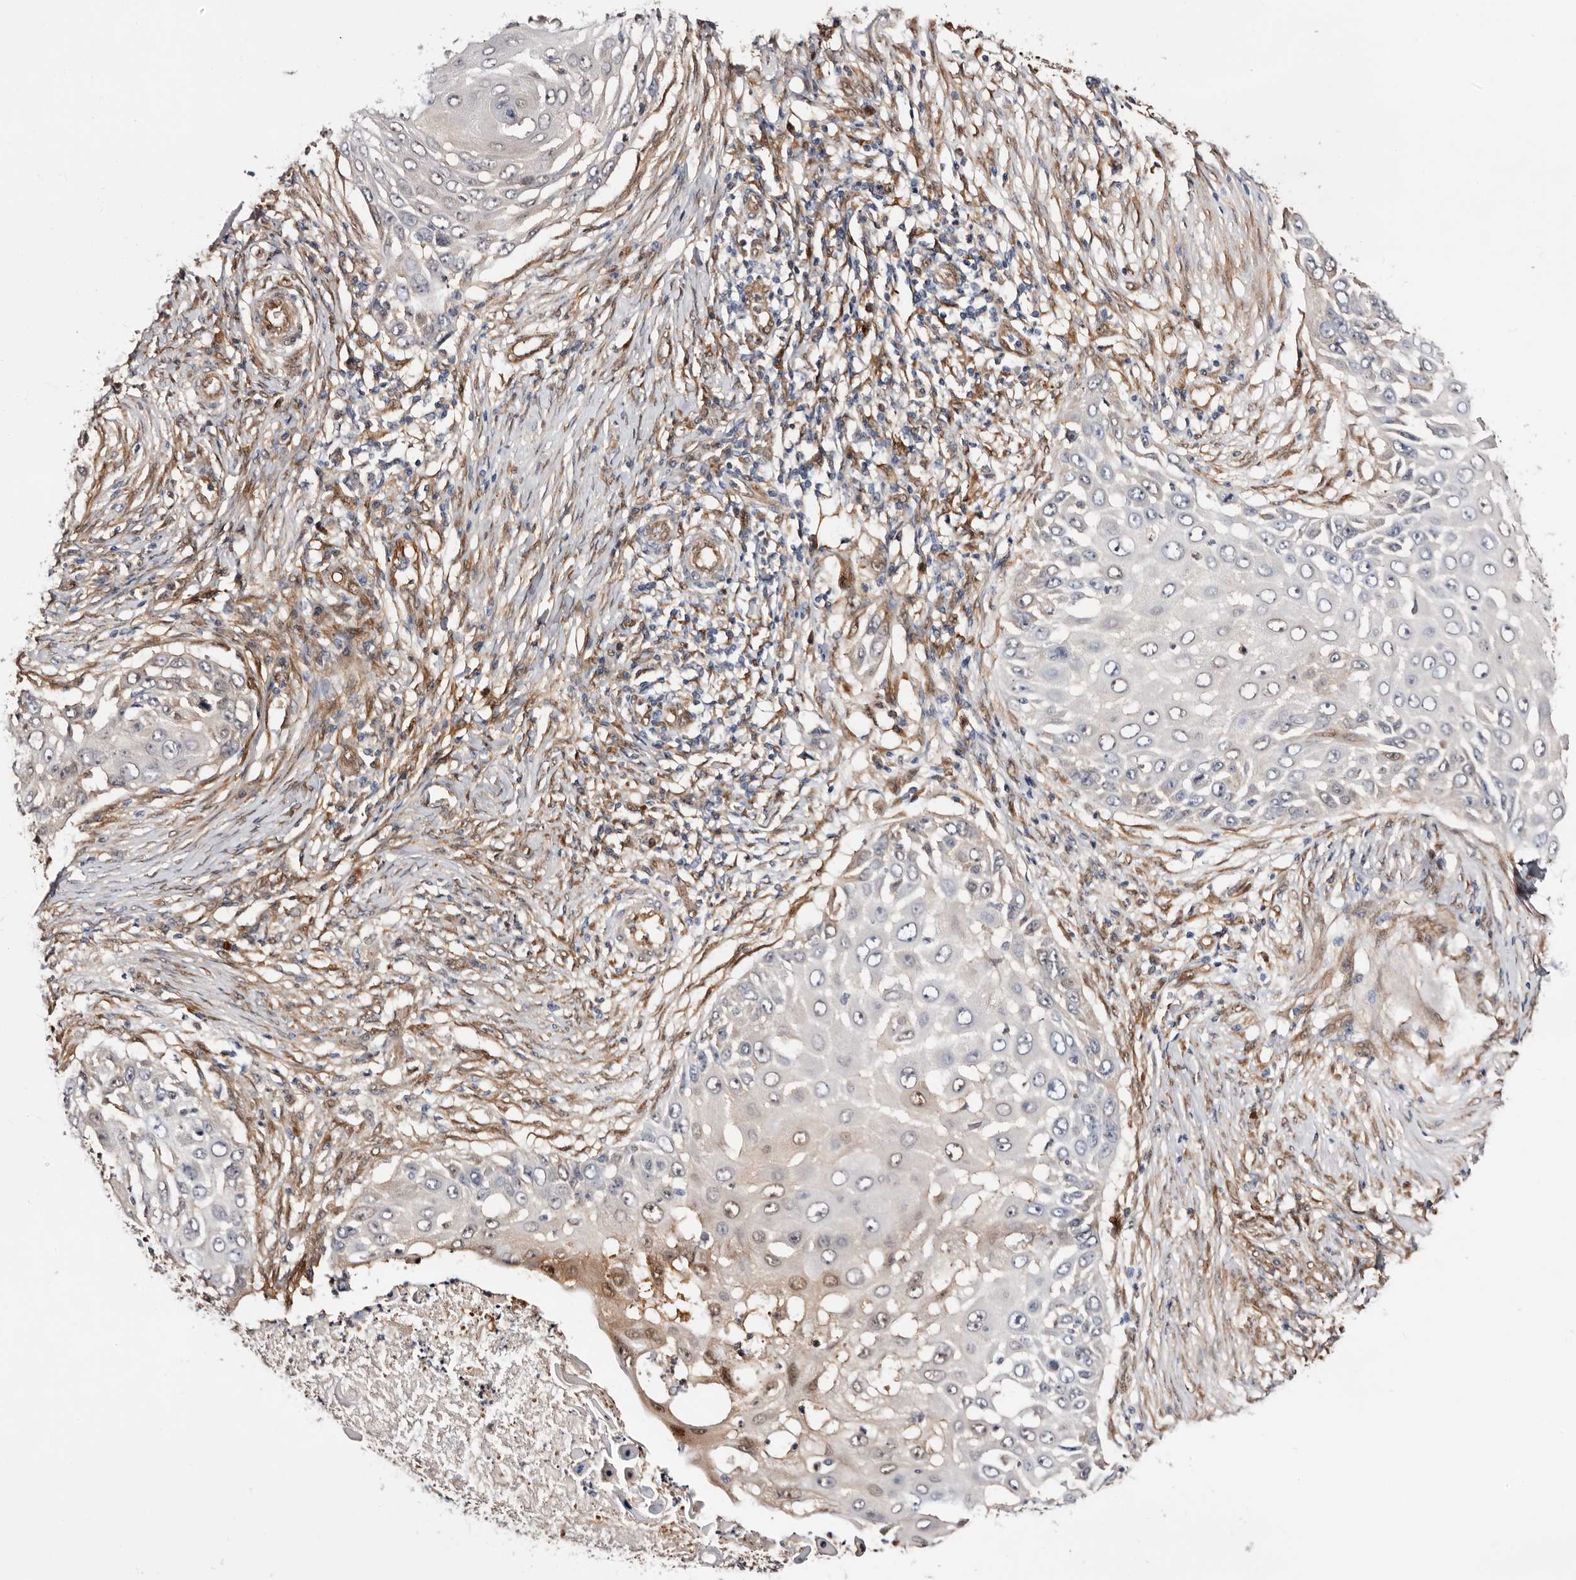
{"staining": {"intensity": "weak", "quantity": "<25%", "location": "cytoplasmic/membranous,nuclear"}, "tissue": "skin cancer", "cell_type": "Tumor cells", "image_type": "cancer", "snomed": [{"axis": "morphology", "description": "Squamous cell carcinoma, NOS"}, {"axis": "topography", "description": "Skin"}], "caption": "The IHC photomicrograph has no significant expression in tumor cells of skin squamous cell carcinoma tissue. (DAB immunohistochemistry (IHC), high magnification).", "gene": "TP53I3", "patient": {"sex": "female", "age": 44}}